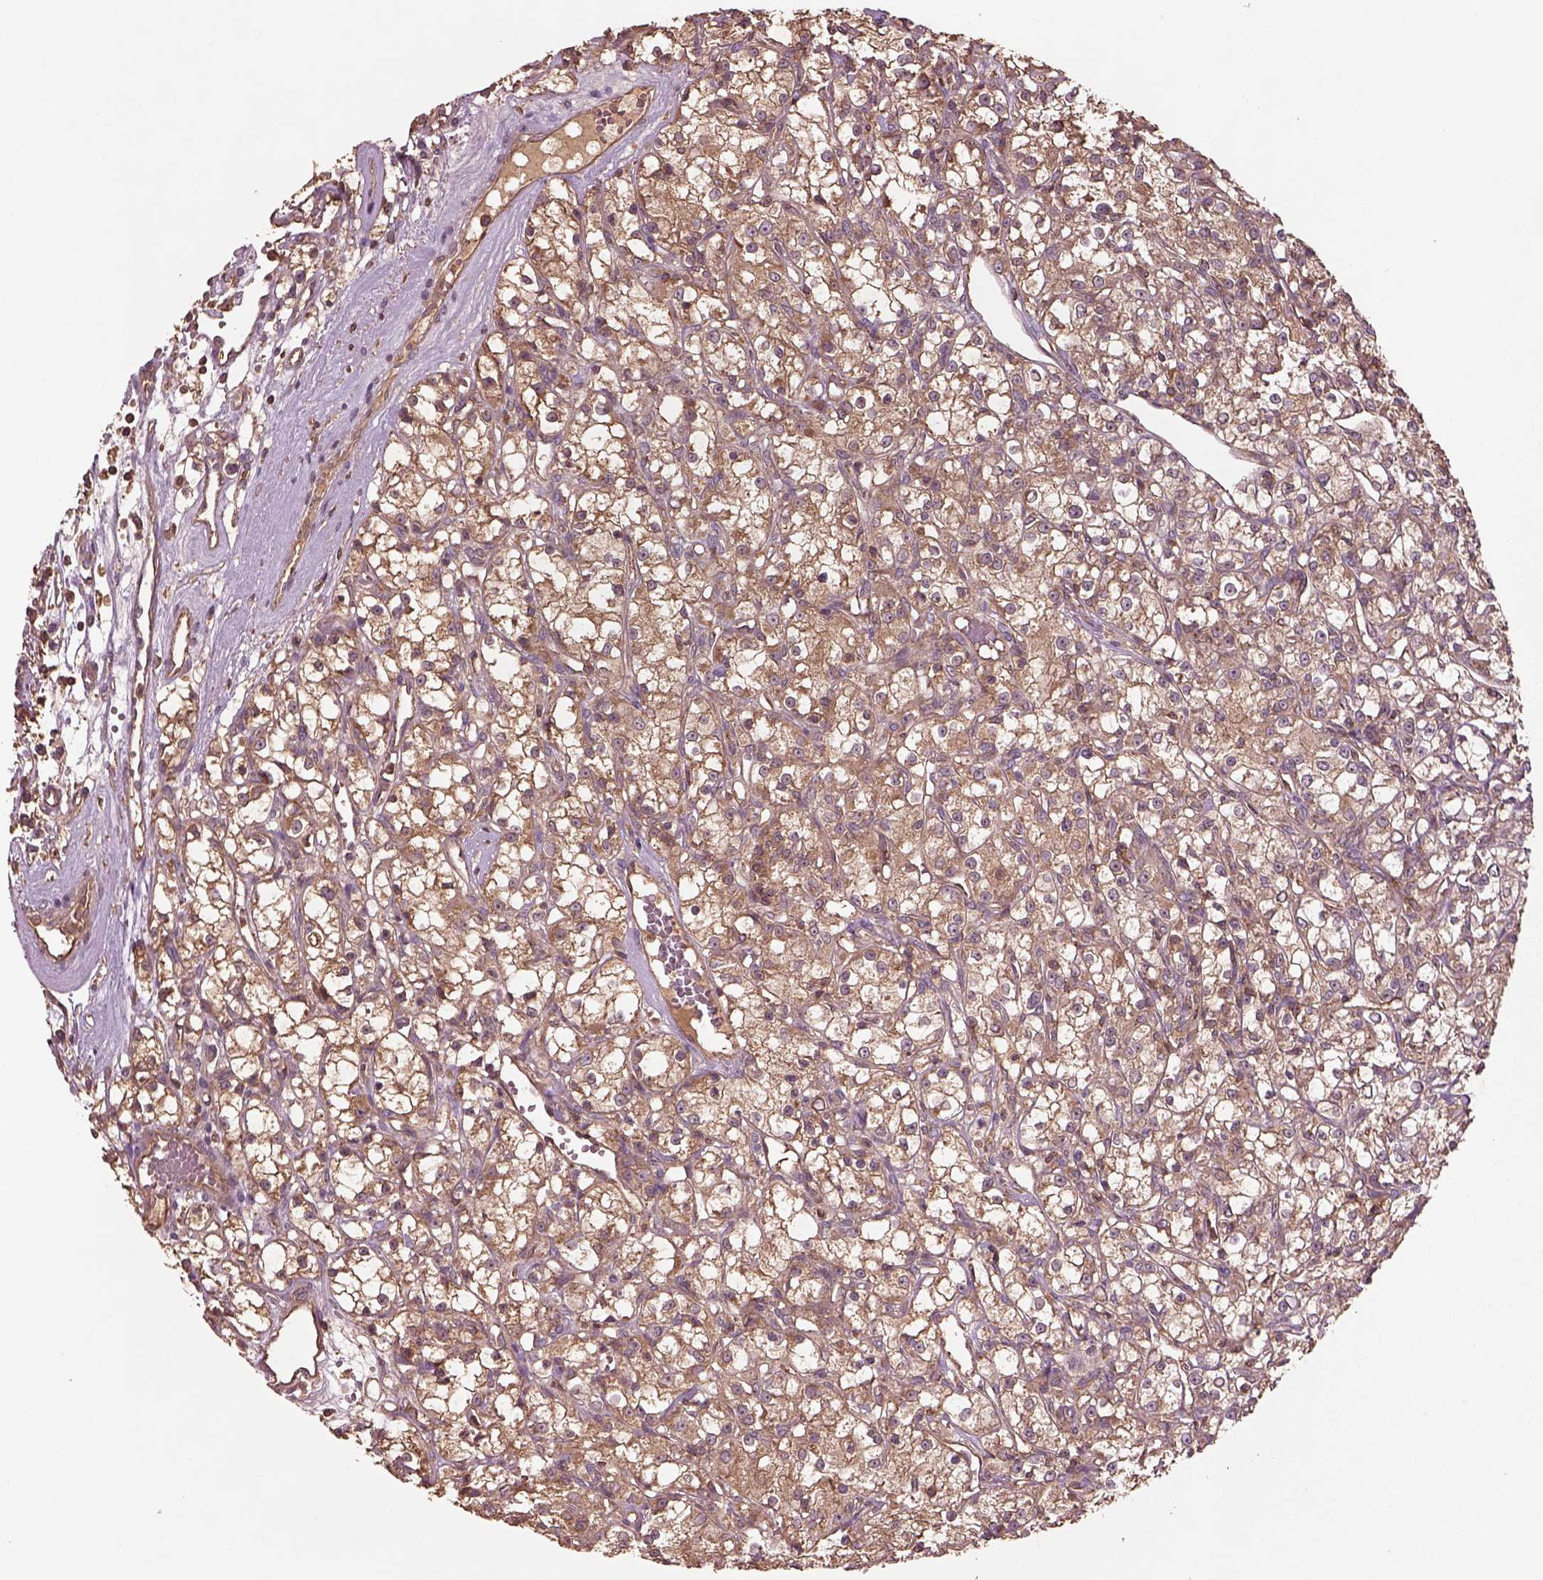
{"staining": {"intensity": "moderate", "quantity": "25%-75%", "location": "cytoplasmic/membranous"}, "tissue": "renal cancer", "cell_type": "Tumor cells", "image_type": "cancer", "snomed": [{"axis": "morphology", "description": "Adenocarcinoma, NOS"}, {"axis": "topography", "description": "Kidney"}], "caption": "The image displays immunohistochemical staining of renal cancer. There is moderate cytoplasmic/membranous positivity is present in approximately 25%-75% of tumor cells.", "gene": "TRADD", "patient": {"sex": "female", "age": 59}}